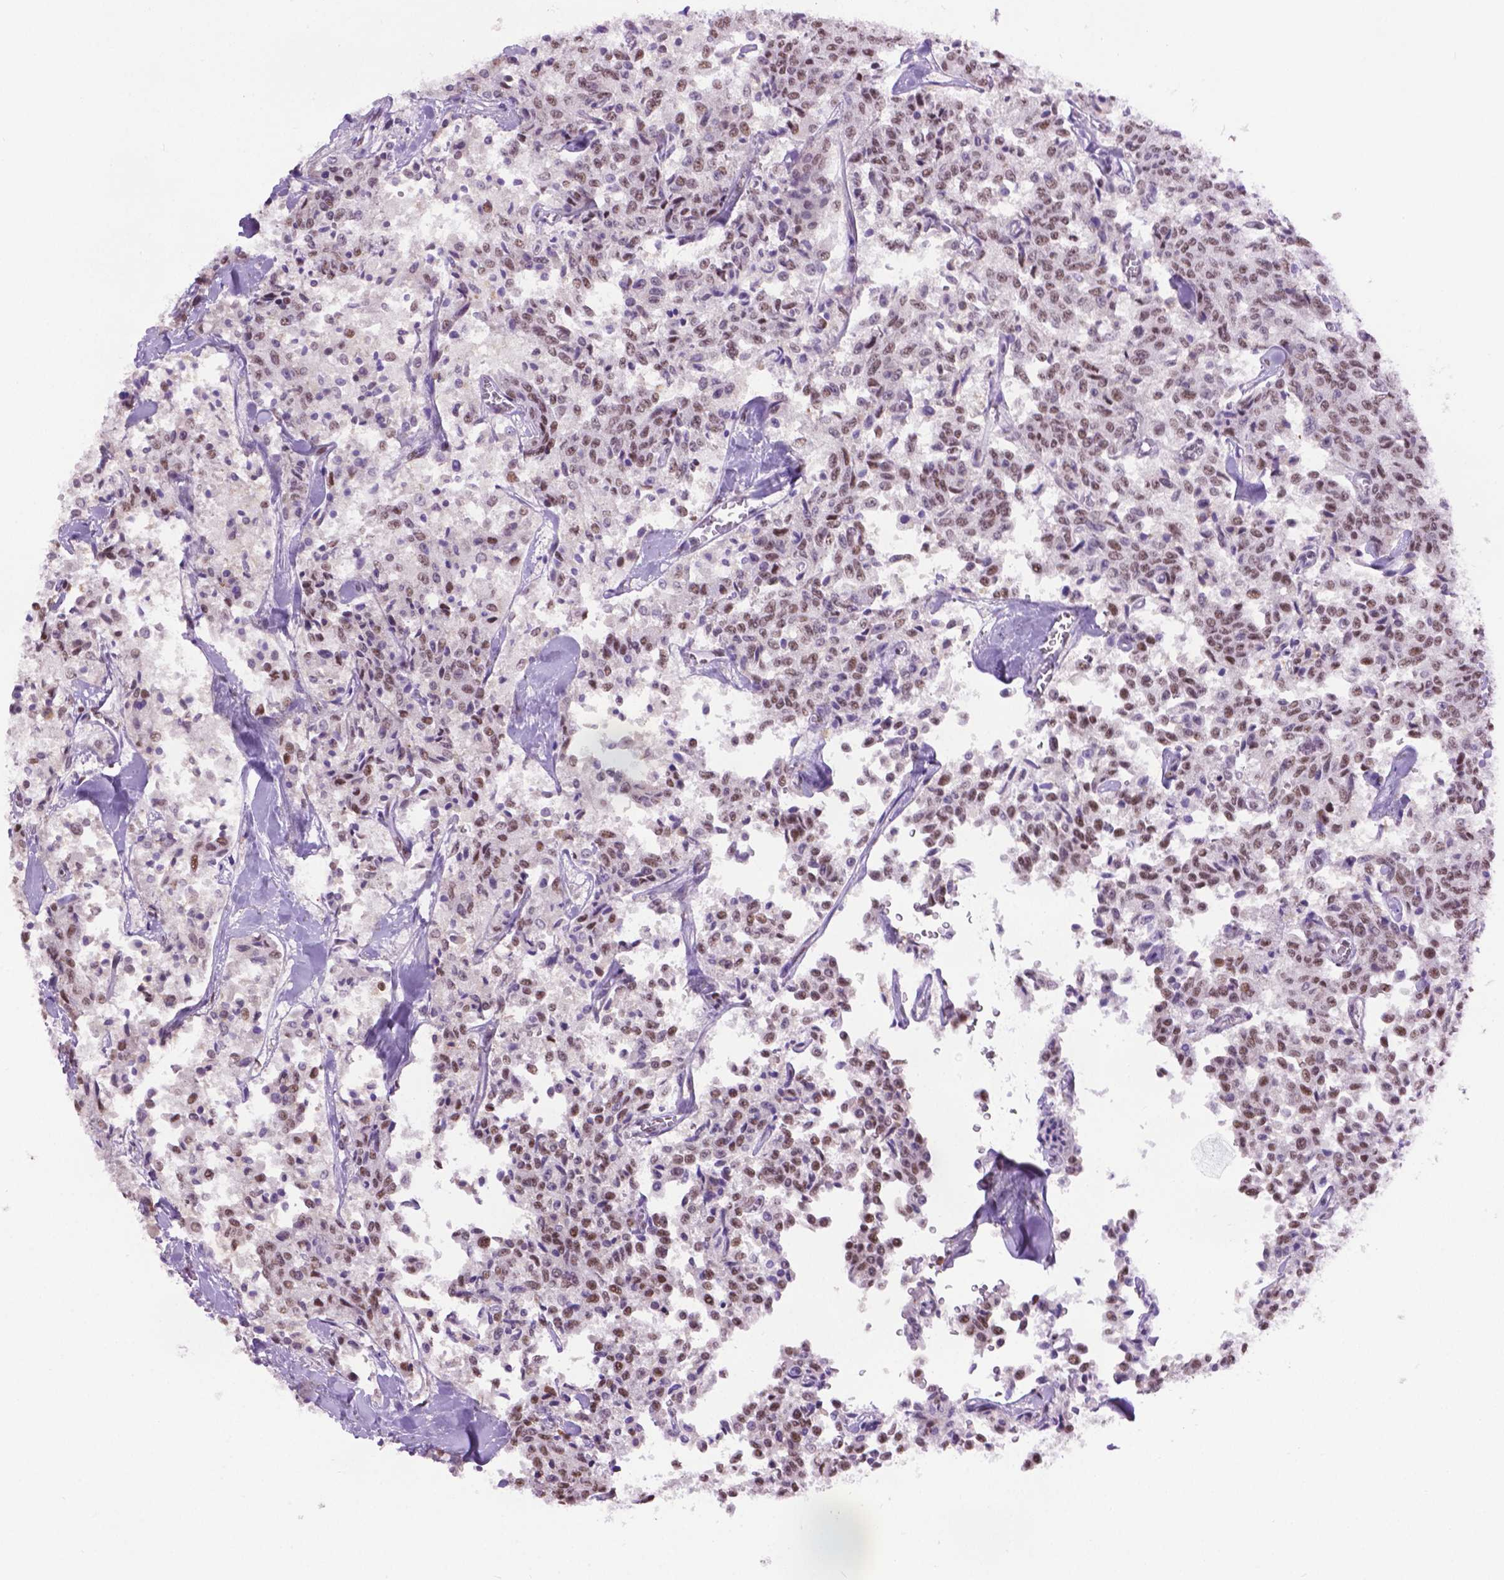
{"staining": {"intensity": "moderate", "quantity": ">75%", "location": "nuclear"}, "tissue": "carcinoid", "cell_type": "Tumor cells", "image_type": "cancer", "snomed": [{"axis": "morphology", "description": "Carcinoid, malignant, NOS"}, {"axis": "topography", "description": "Lung"}], "caption": "High-power microscopy captured an IHC micrograph of carcinoid (malignant), revealing moderate nuclear positivity in approximately >75% of tumor cells. Using DAB (3,3'-diaminobenzidine) (brown) and hematoxylin (blue) stains, captured at high magnification using brightfield microscopy.", "gene": "ABI2", "patient": {"sex": "male", "age": 71}}